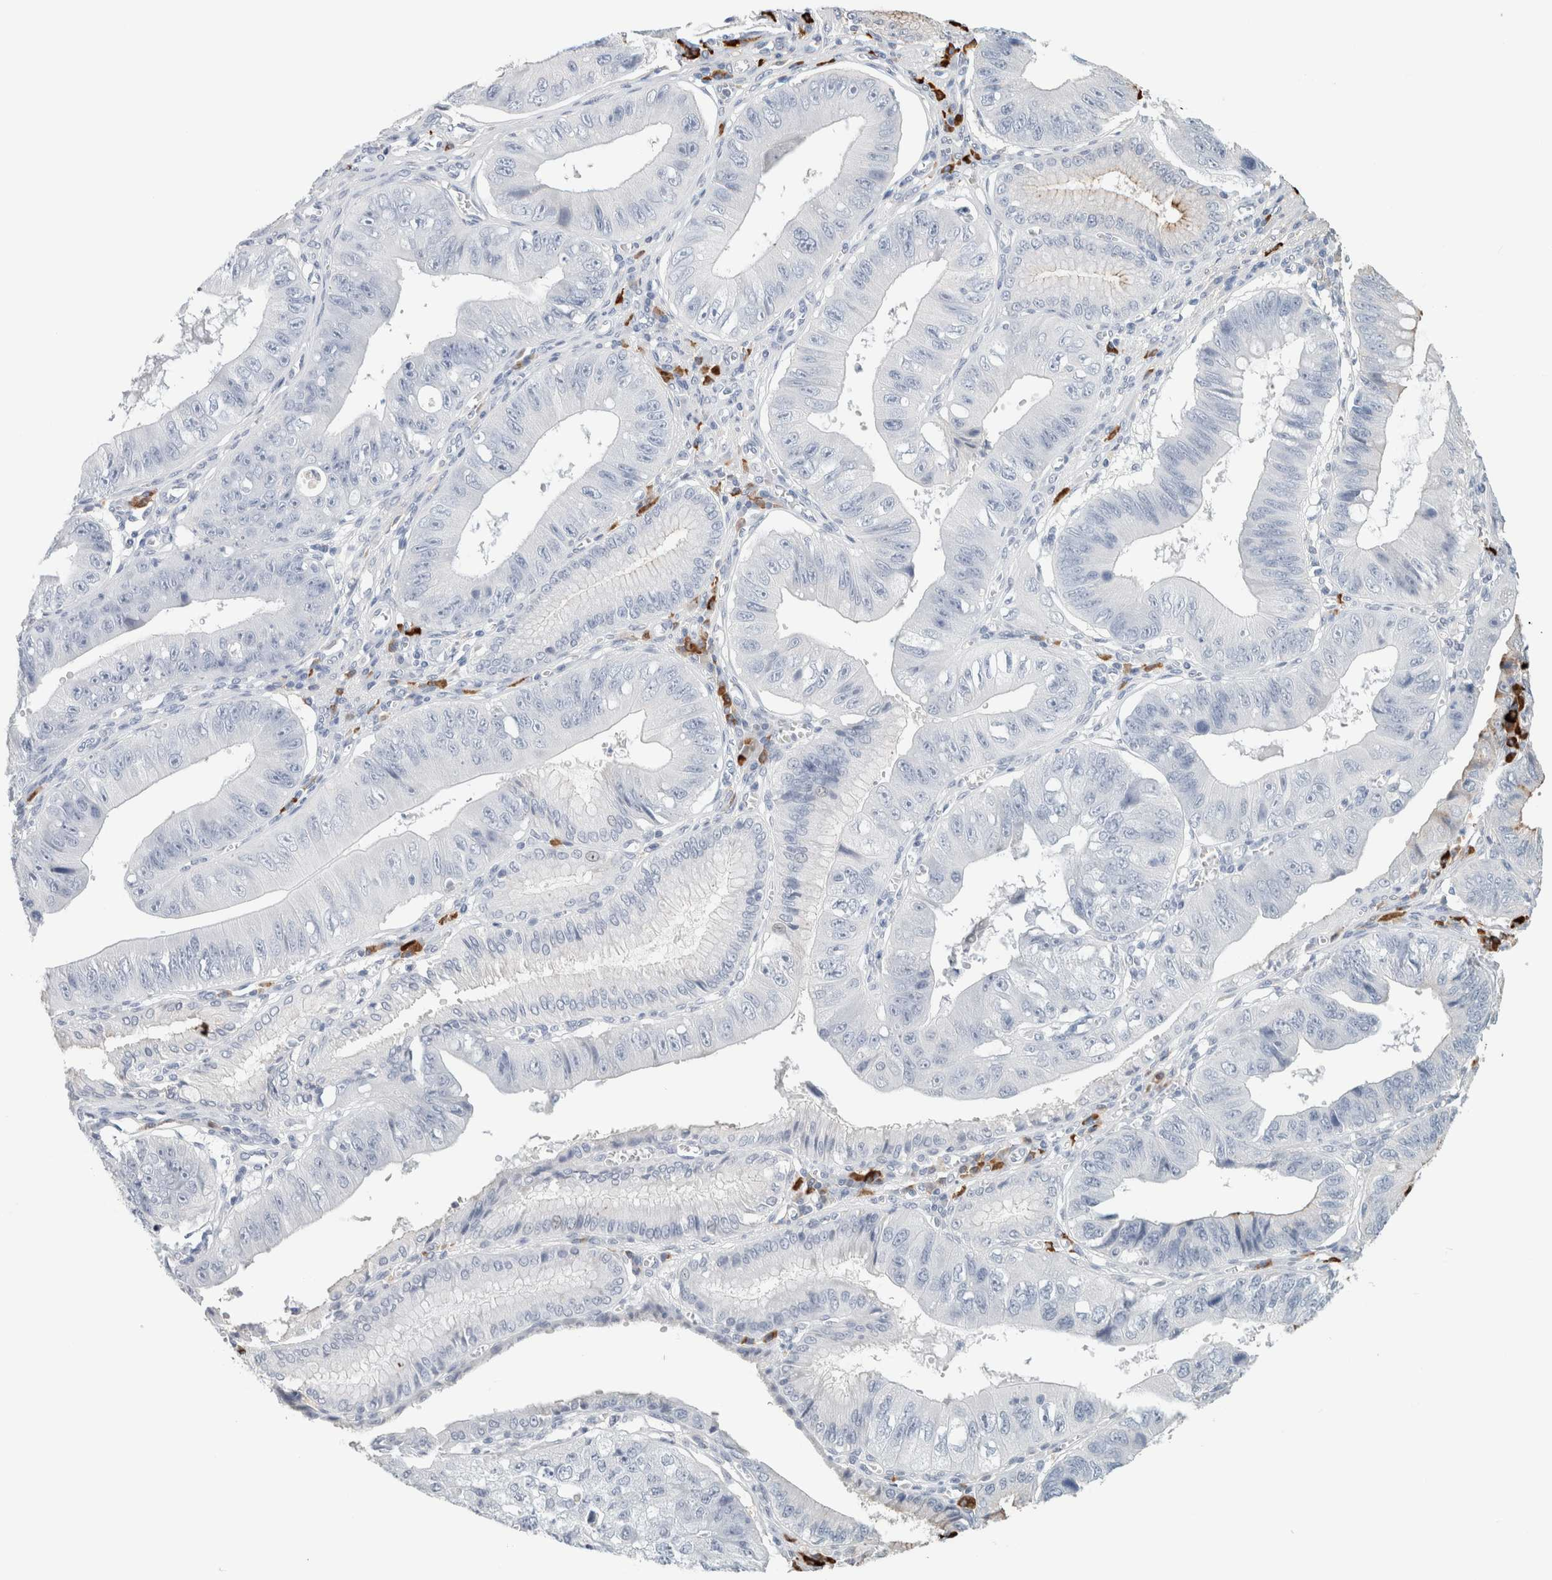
{"staining": {"intensity": "negative", "quantity": "none", "location": "none"}, "tissue": "stomach cancer", "cell_type": "Tumor cells", "image_type": "cancer", "snomed": [{"axis": "morphology", "description": "Adenocarcinoma, NOS"}, {"axis": "topography", "description": "Stomach"}], "caption": "DAB (3,3'-diaminobenzidine) immunohistochemical staining of human adenocarcinoma (stomach) exhibits no significant expression in tumor cells.", "gene": "IL6", "patient": {"sex": "male", "age": 59}}